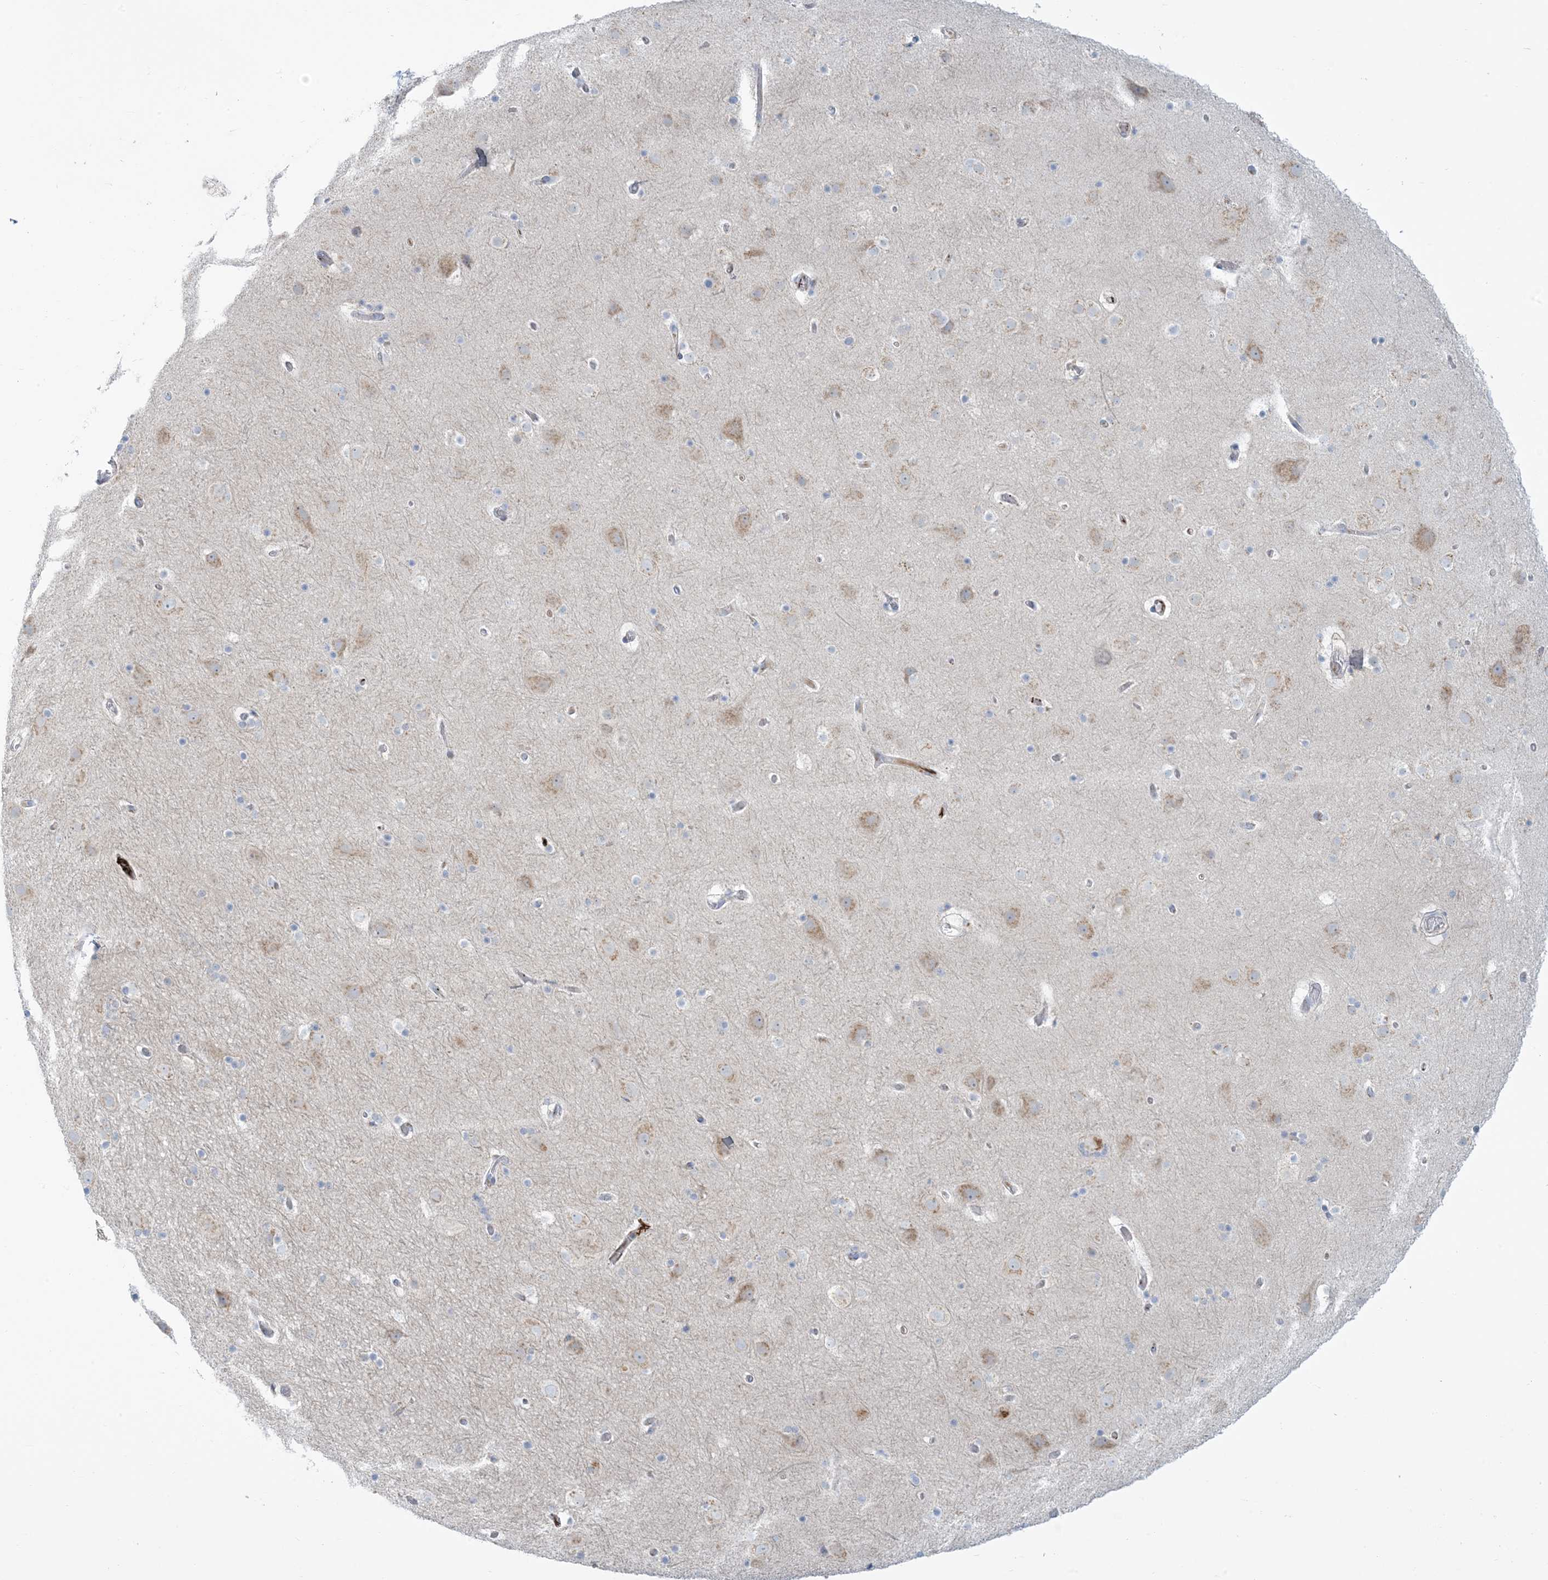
{"staining": {"intensity": "negative", "quantity": "none", "location": "none"}, "tissue": "cerebral cortex", "cell_type": "Endothelial cells", "image_type": "normal", "snomed": [{"axis": "morphology", "description": "Normal tissue, NOS"}, {"axis": "topography", "description": "Cerebral cortex"}], "caption": "An image of human cerebral cortex is negative for staining in endothelial cells. (Stains: DAB IHC with hematoxylin counter stain, Microscopy: brightfield microscopy at high magnification).", "gene": "AFTPH", "patient": {"sex": "male", "age": 57}}